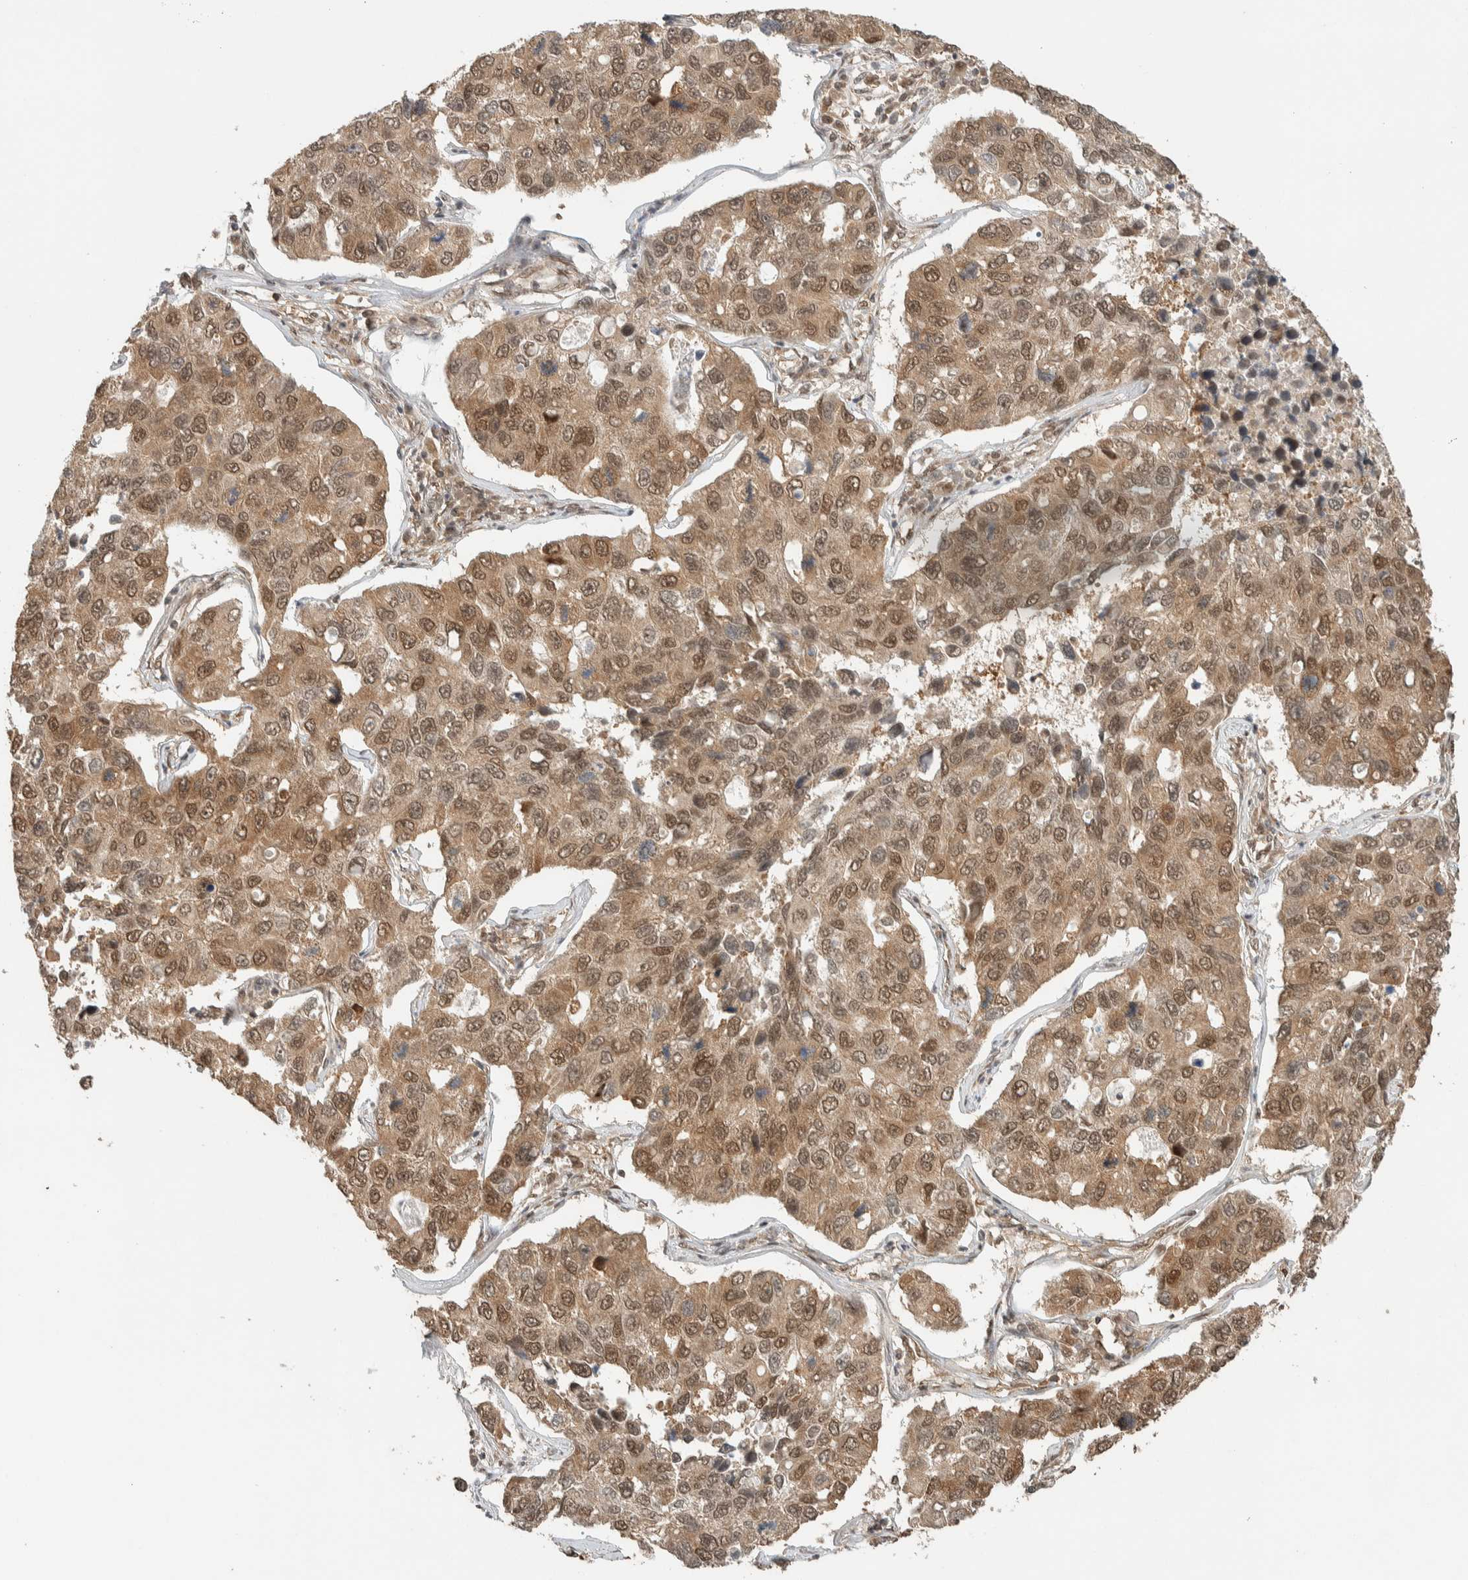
{"staining": {"intensity": "moderate", "quantity": ">75%", "location": "cytoplasmic/membranous,nuclear"}, "tissue": "lung cancer", "cell_type": "Tumor cells", "image_type": "cancer", "snomed": [{"axis": "morphology", "description": "Adenocarcinoma, NOS"}, {"axis": "topography", "description": "Lung"}], "caption": "Protein expression by immunohistochemistry (IHC) shows moderate cytoplasmic/membranous and nuclear positivity in about >75% of tumor cells in lung adenocarcinoma.", "gene": "ZBTB2", "patient": {"sex": "male", "age": 64}}